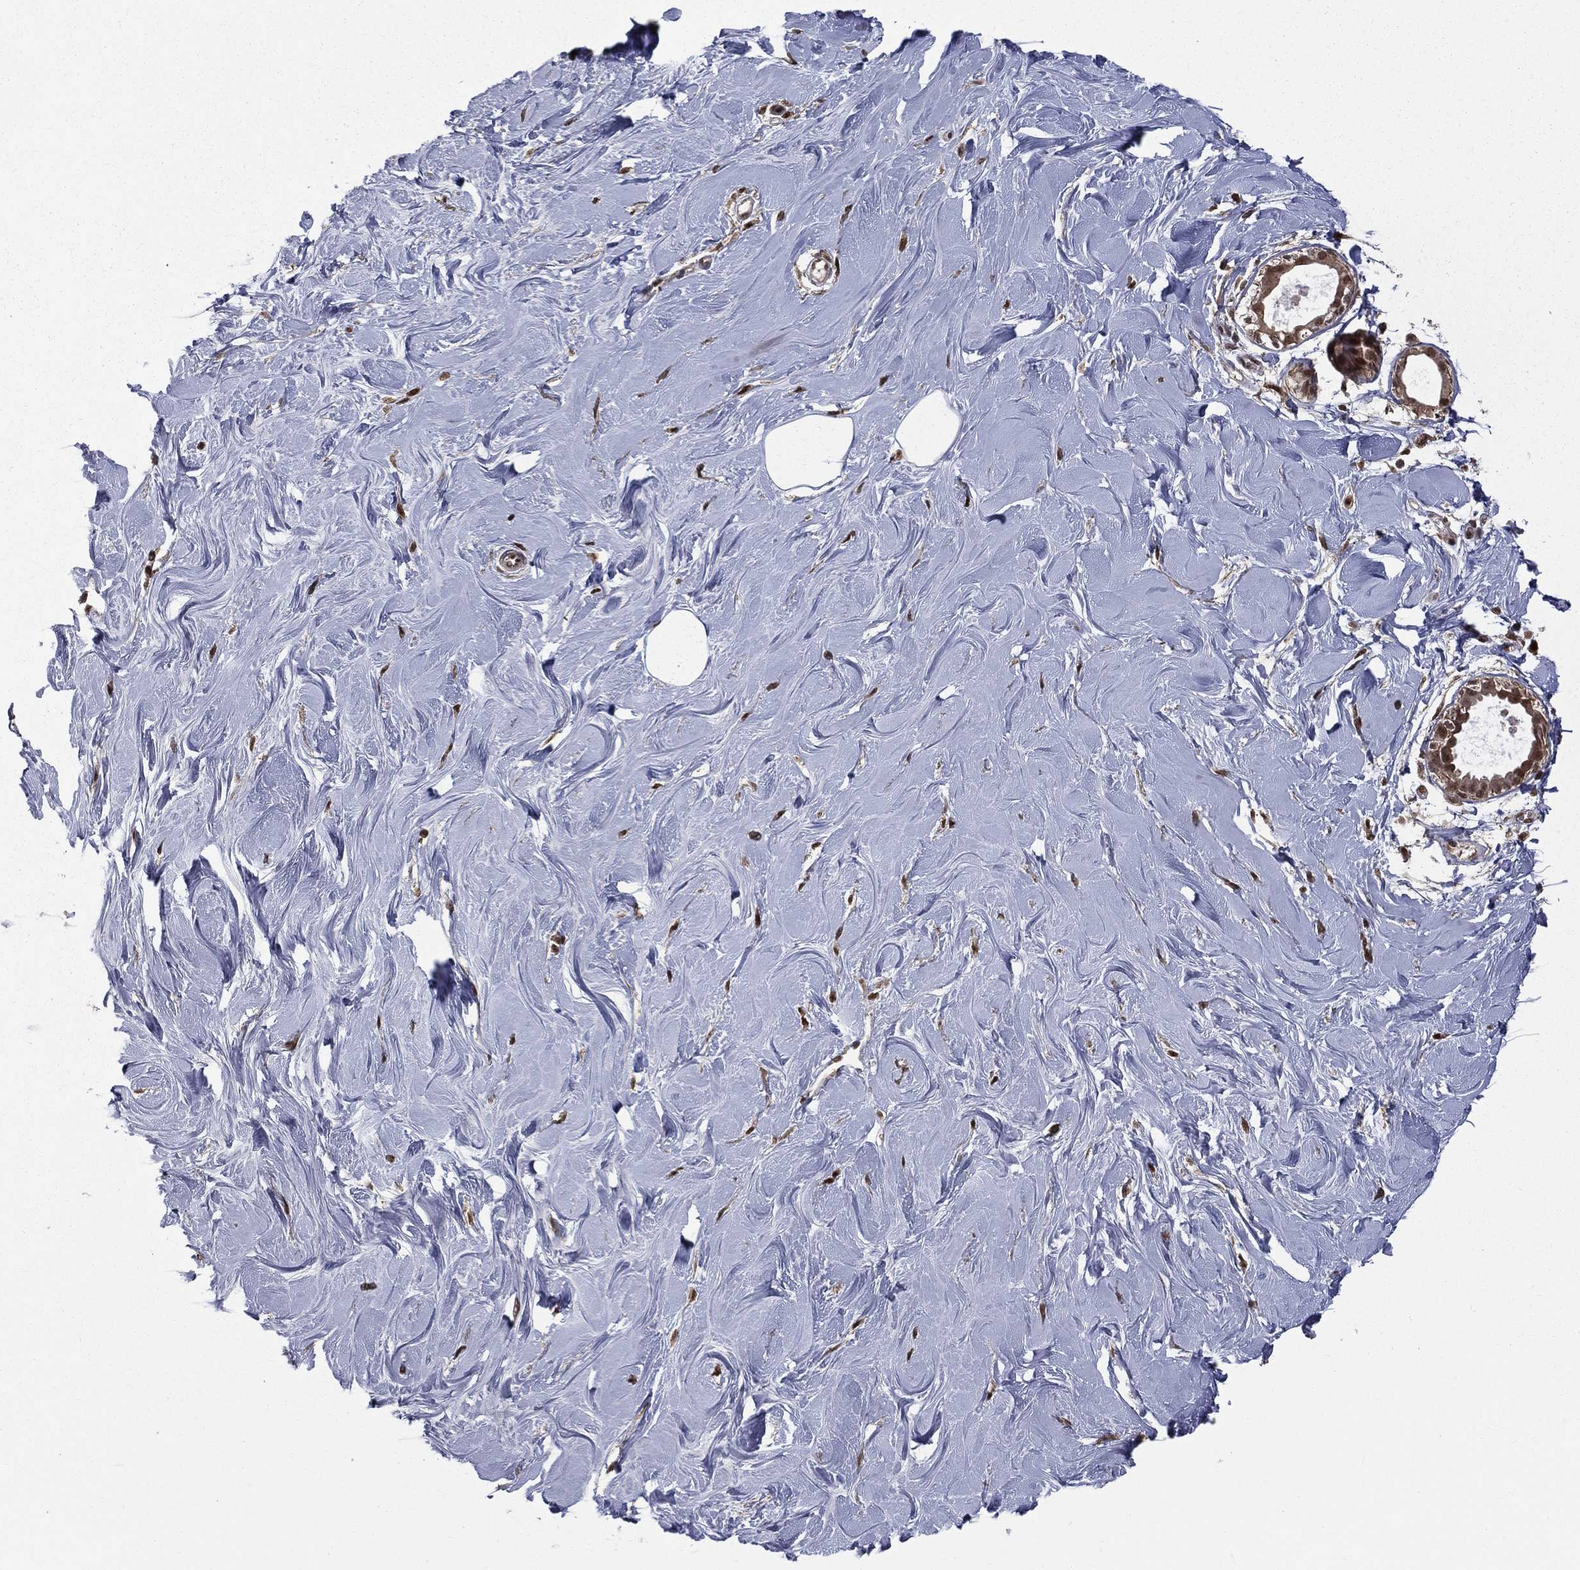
{"staining": {"intensity": "strong", "quantity": ">75%", "location": "nuclear"}, "tissue": "soft tissue", "cell_type": "Fibroblasts", "image_type": "normal", "snomed": [{"axis": "morphology", "description": "Normal tissue, NOS"}, {"axis": "topography", "description": "Breast"}], "caption": "Immunohistochemical staining of benign human soft tissue displays >75% levels of strong nuclear protein expression in approximately >75% of fibroblasts. (brown staining indicates protein expression, while blue staining denotes nuclei).", "gene": "JMJD6", "patient": {"sex": "female", "age": 49}}